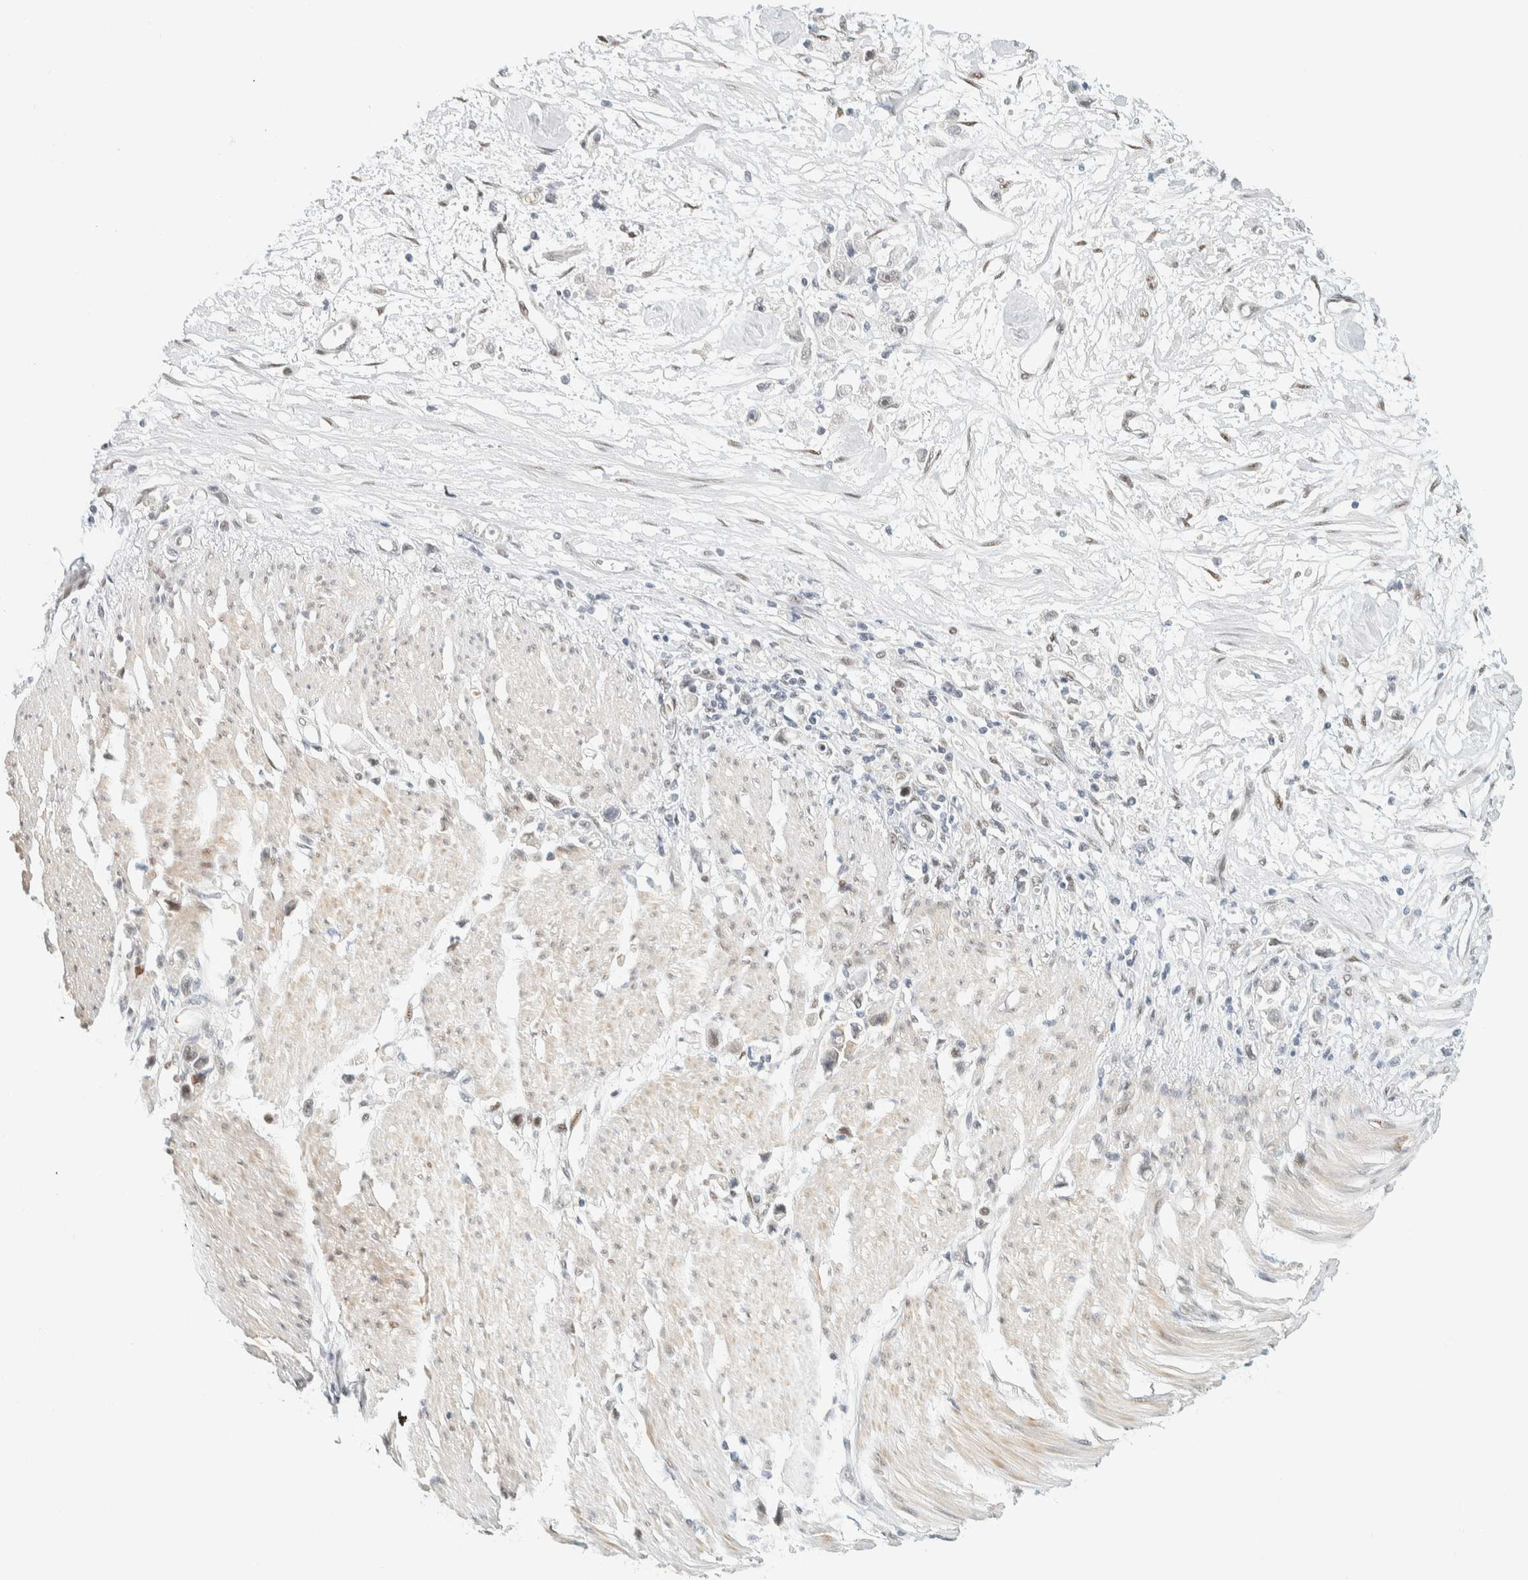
{"staining": {"intensity": "negative", "quantity": "none", "location": "none"}, "tissue": "stomach cancer", "cell_type": "Tumor cells", "image_type": "cancer", "snomed": [{"axis": "morphology", "description": "Adenocarcinoma, NOS"}, {"axis": "topography", "description": "Stomach"}], "caption": "IHC image of human stomach adenocarcinoma stained for a protein (brown), which displays no expression in tumor cells.", "gene": "ZNF683", "patient": {"sex": "female", "age": 59}}